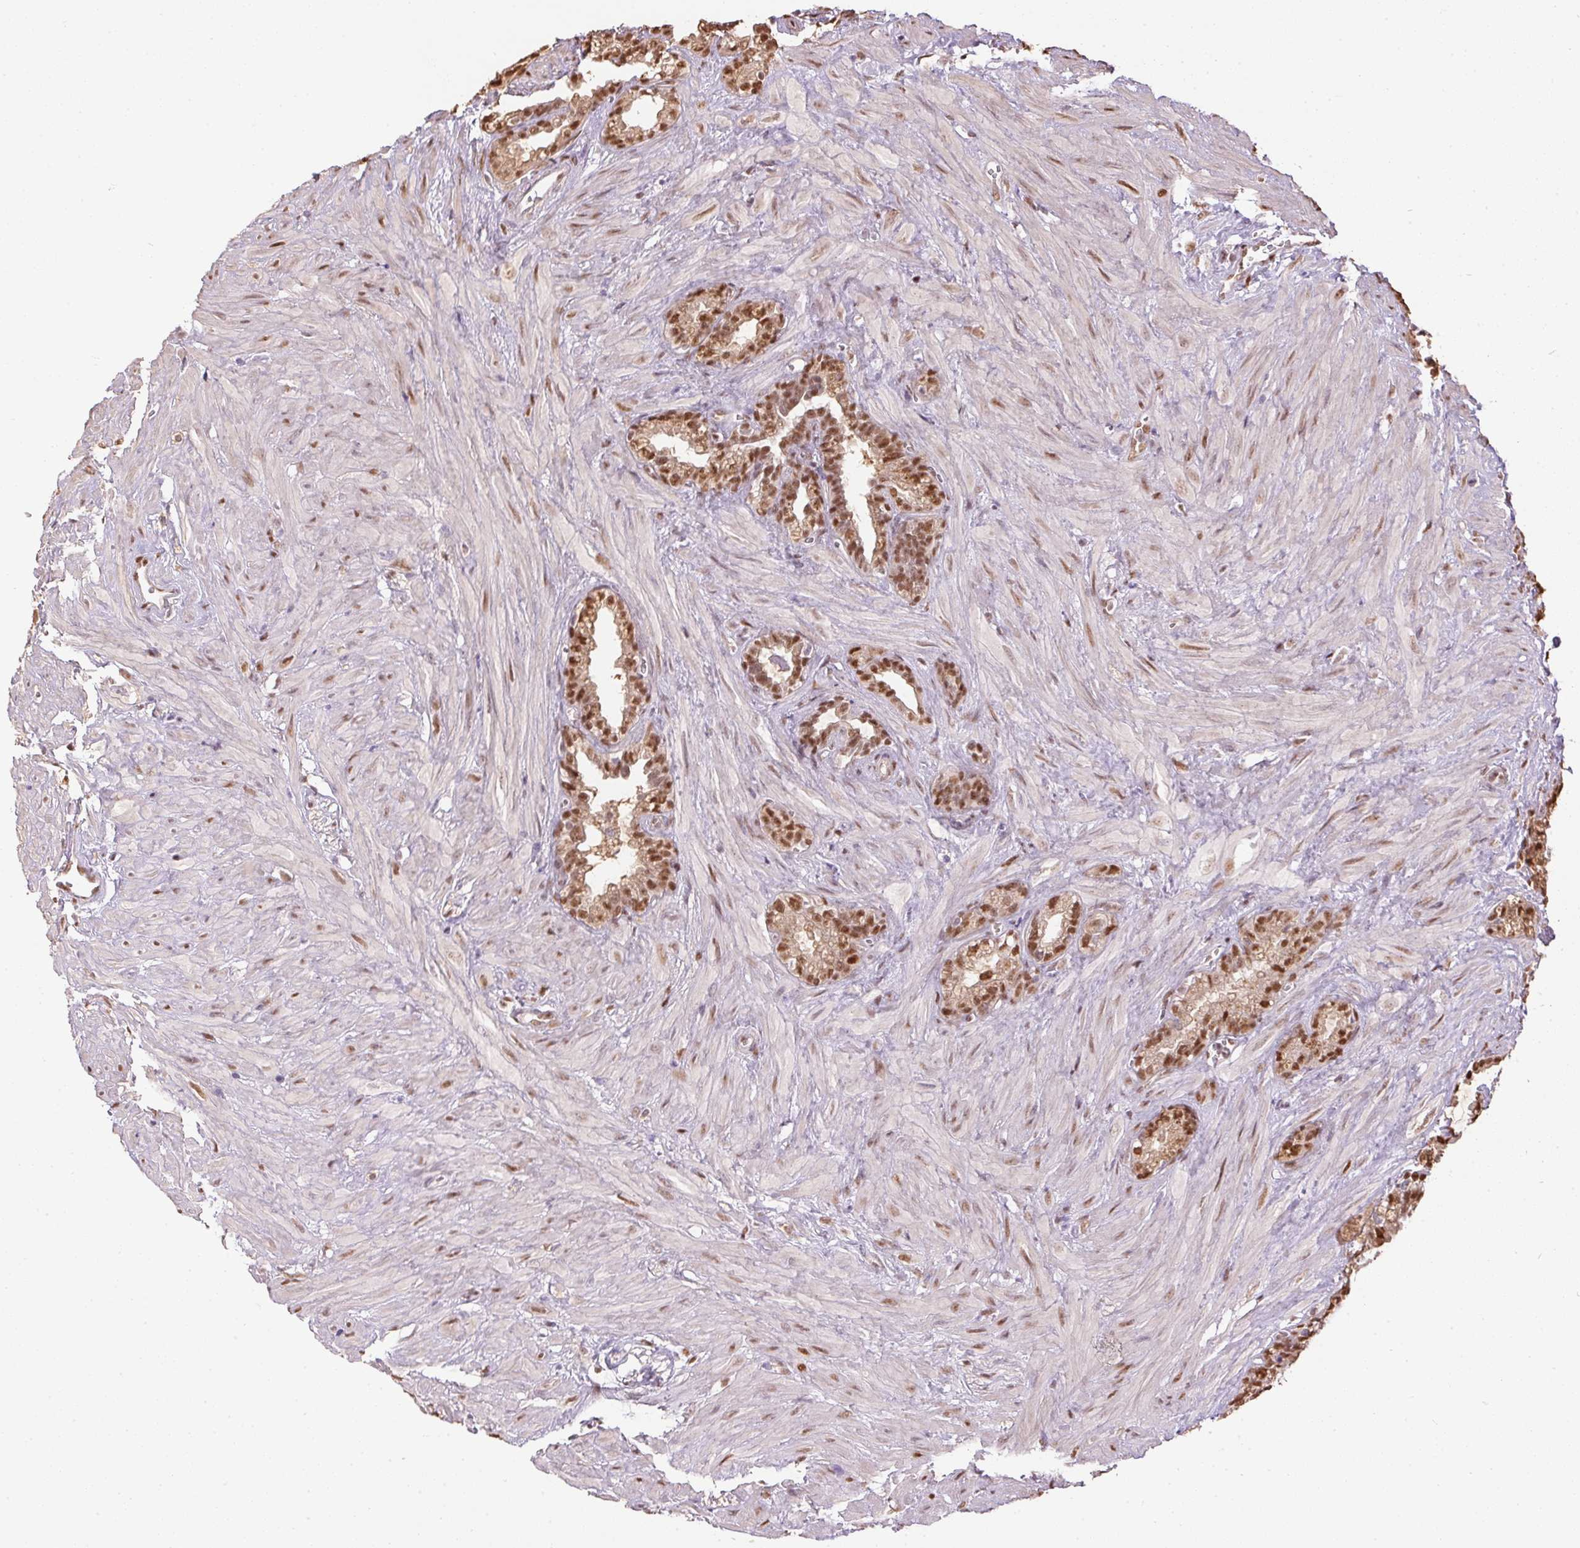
{"staining": {"intensity": "moderate", "quantity": ">75%", "location": "nuclear"}, "tissue": "seminal vesicle", "cell_type": "Glandular cells", "image_type": "normal", "snomed": [{"axis": "morphology", "description": "Normal tissue, NOS"}, {"axis": "topography", "description": "Seminal veicle"}], "caption": "Seminal vesicle stained with a brown dye demonstrates moderate nuclear positive staining in about >75% of glandular cells.", "gene": "TPI1", "patient": {"sex": "male", "age": 76}}